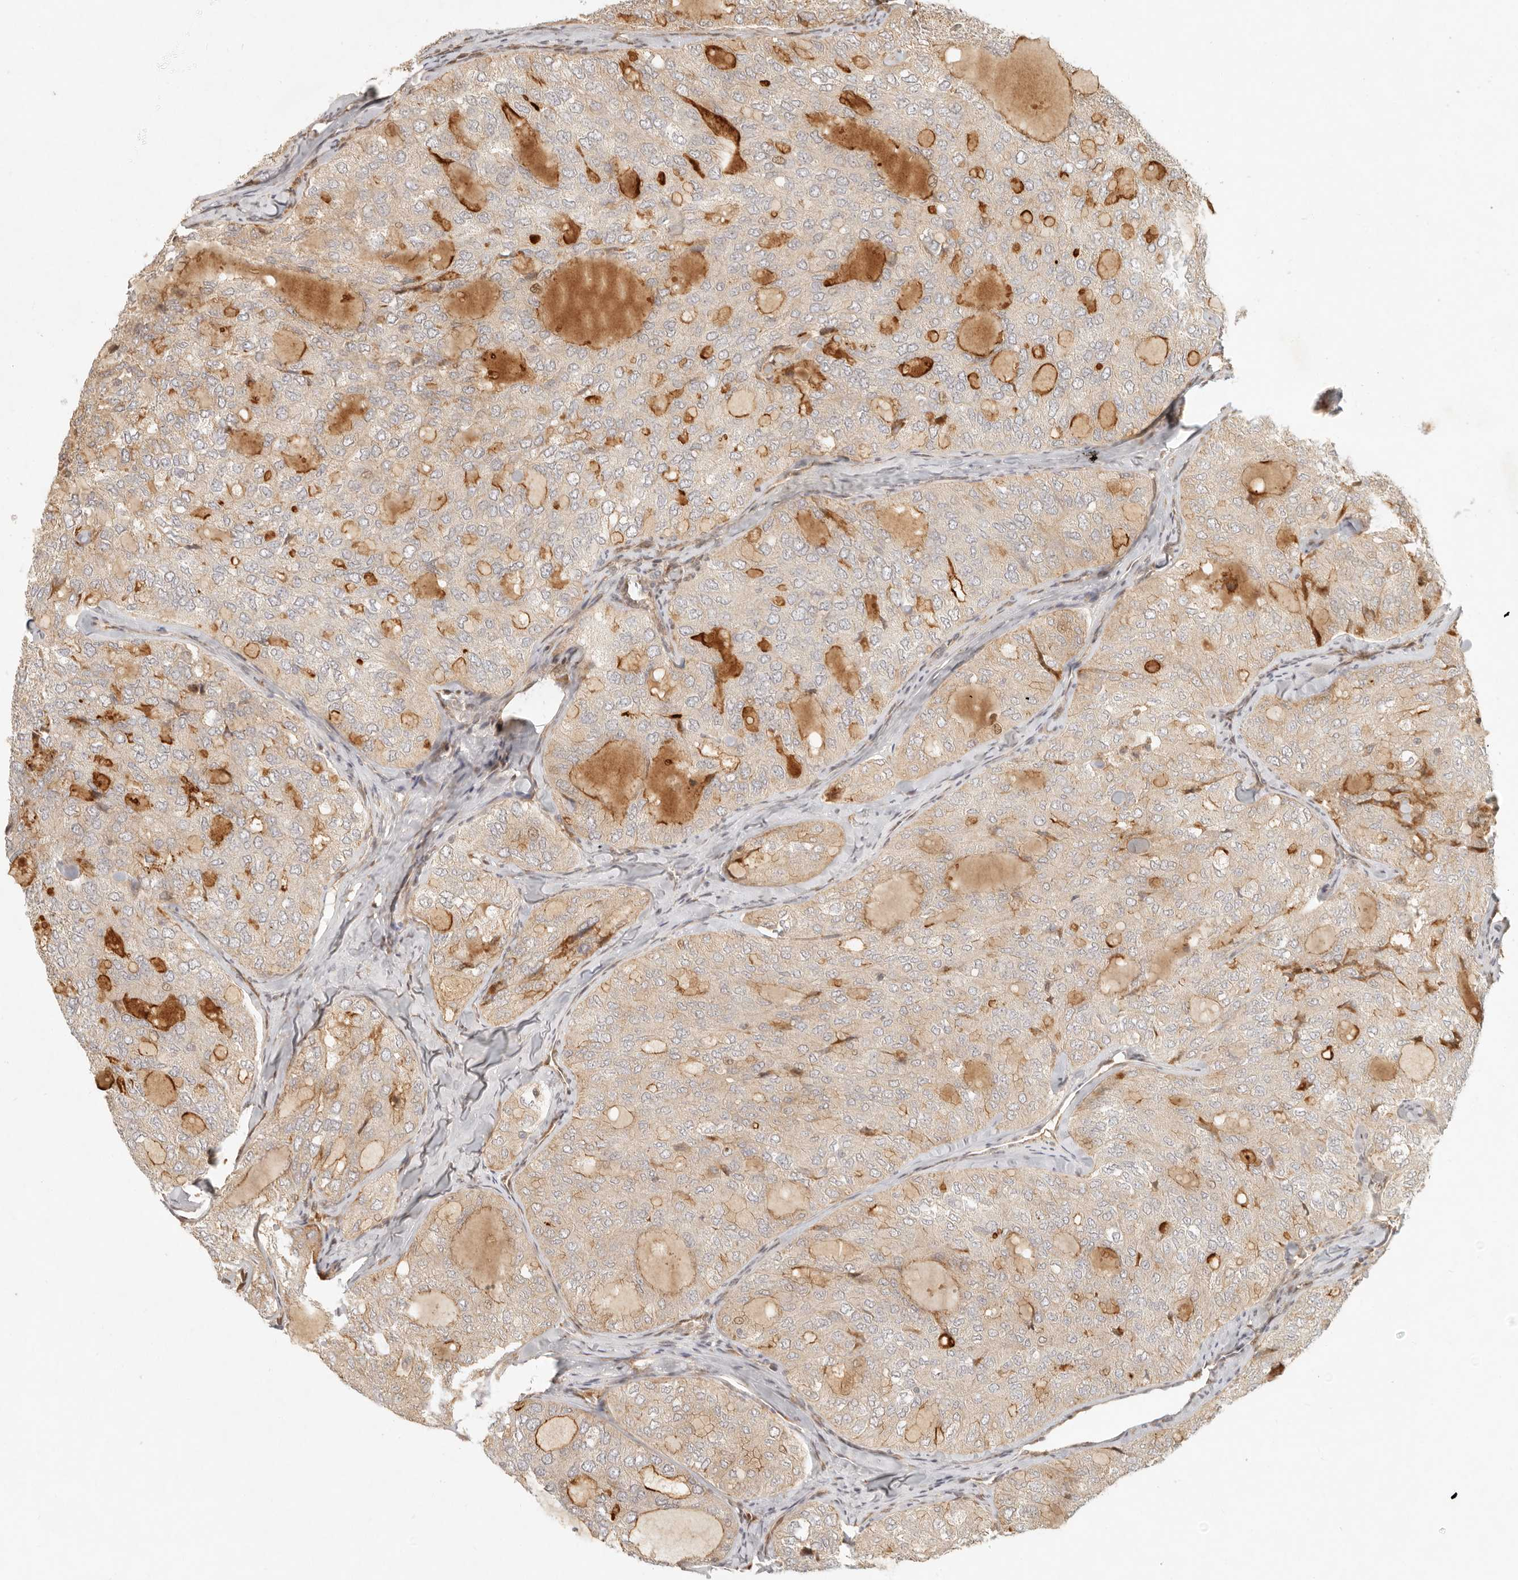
{"staining": {"intensity": "moderate", "quantity": "<25%", "location": "cytoplasmic/membranous"}, "tissue": "thyroid cancer", "cell_type": "Tumor cells", "image_type": "cancer", "snomed": [{"axis": "morphology", "description": "Follicular adenoma carcinoma, NOS"}, {"axis": "topography", "description": "Thyroid gland"}], "caption": "Protein expression analysis of thyroid cancer reveals moderate cytoplasmic/membranous expression in about <25% of tumor cells.", "gene": "KLHL38", "patient": {"sex": "male", "age": 75}}